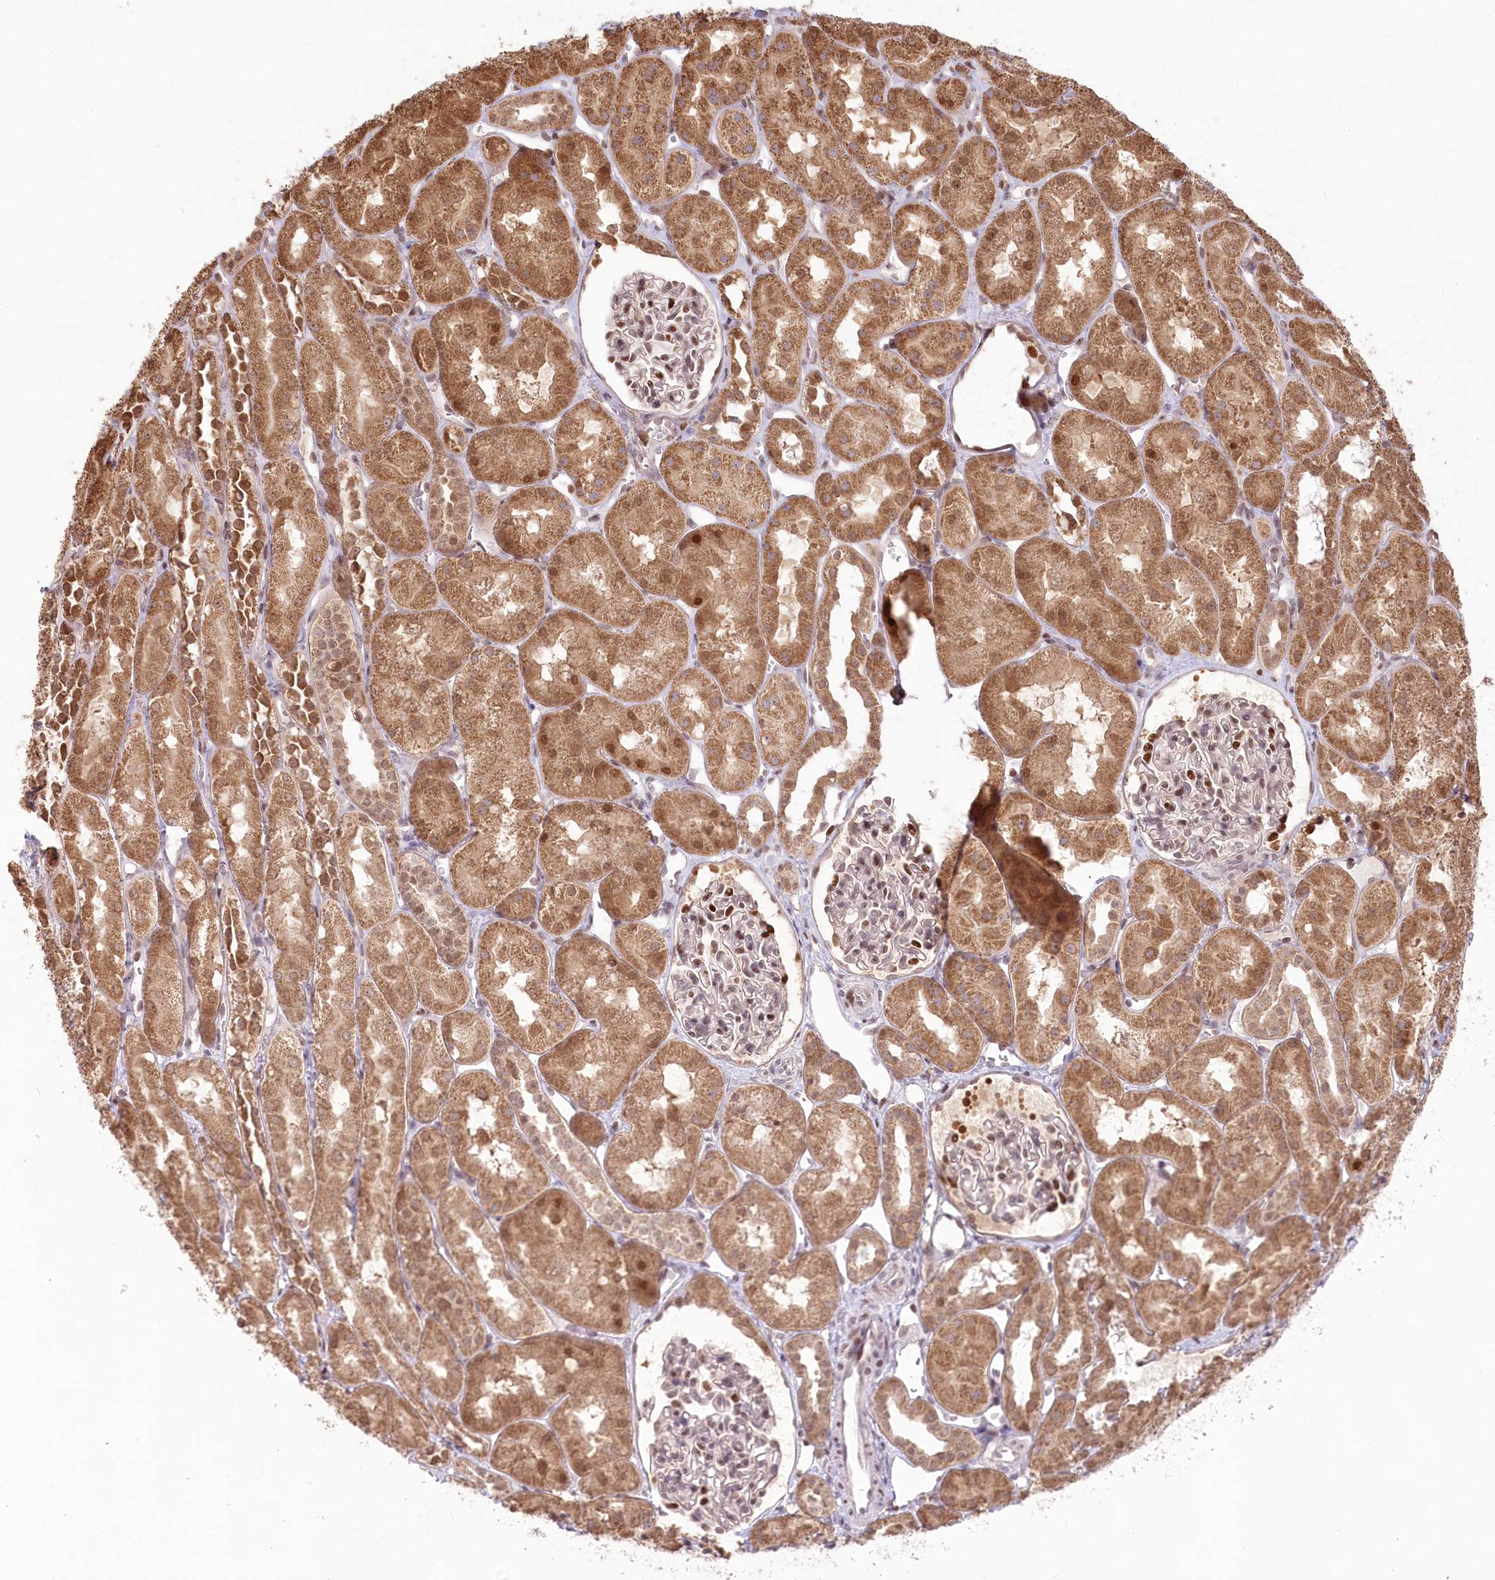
{"staining": {"intensity": "moderate", "quantity": "25%-75%", "location": "nuclear"}, "tissue": "kidney", "cell_type": "Cells in glomeruli", "image_type": "normal", "snomed": [{"axis": "morphology", "description": "Normal tissue, NOS"}, {"axis": "topography", "description": "Kidney"}, {"axis": "topography", "description": "Urinary bladder"}], "caption": "About 25%-75% of cells in glomeruli in normal human kidney display moderate nuclear protein staining as visualized by brown immunohistochemical staining.", "gene": "PYURF", "patient": {"sex": "male", "age": 16}}